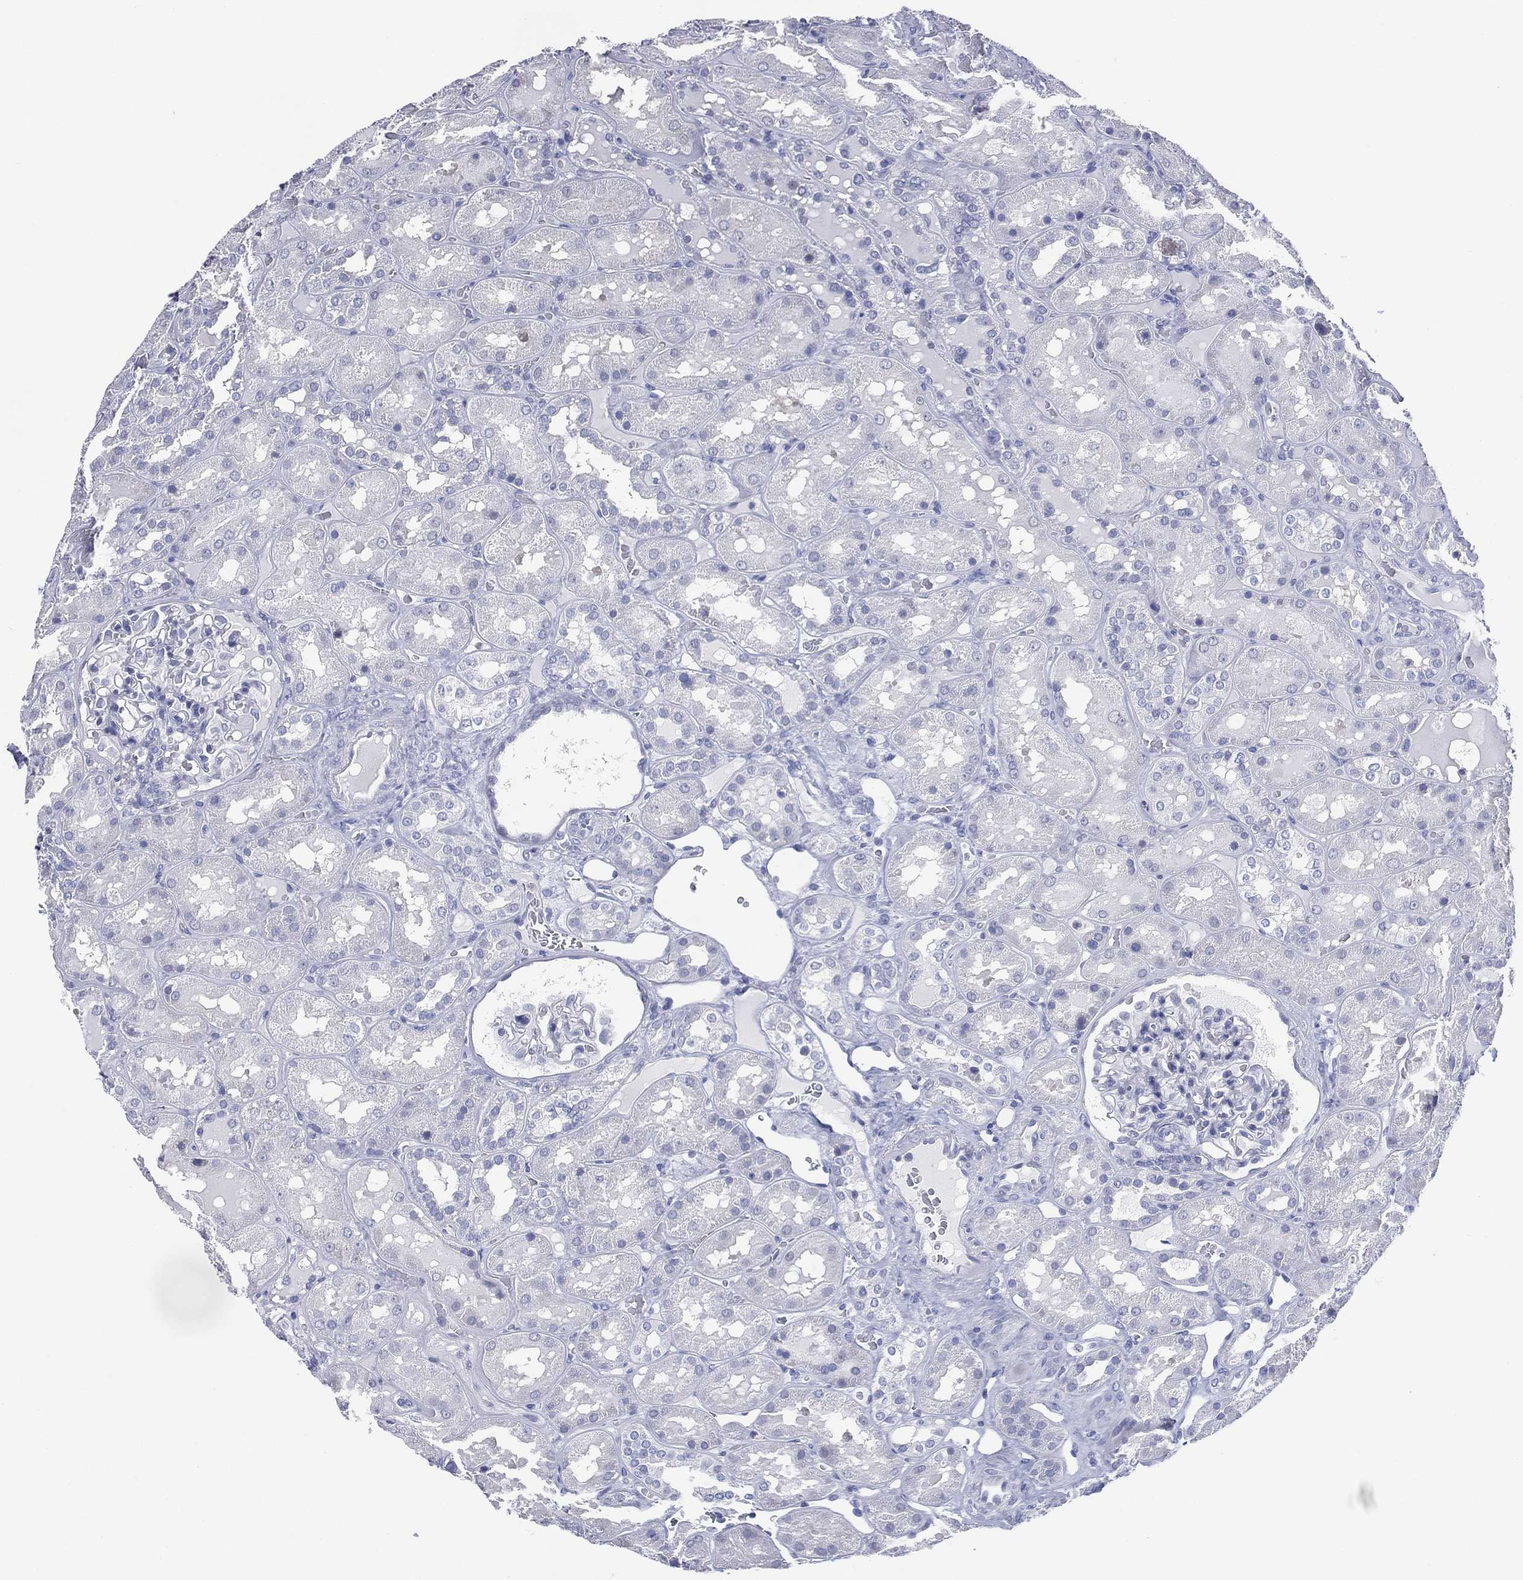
{"staining": {"intensity": "negative", "quantity": "none", "location": "none"}, "tissue": "kidney", "cell_type": "Cells in glomeruli", "image_type": "normal", "snomed": [{"axis": "morphology", "description": "Normal tissue, NOS"}, {"axis": "topography", "description": "Kidney"}], "caption": "Immunohistochemistry of normal human kidney demonstrates no expression in cells in glomeruli.", "gene": "TMEM247", "patient": {"sex": "male", "age": 73}}